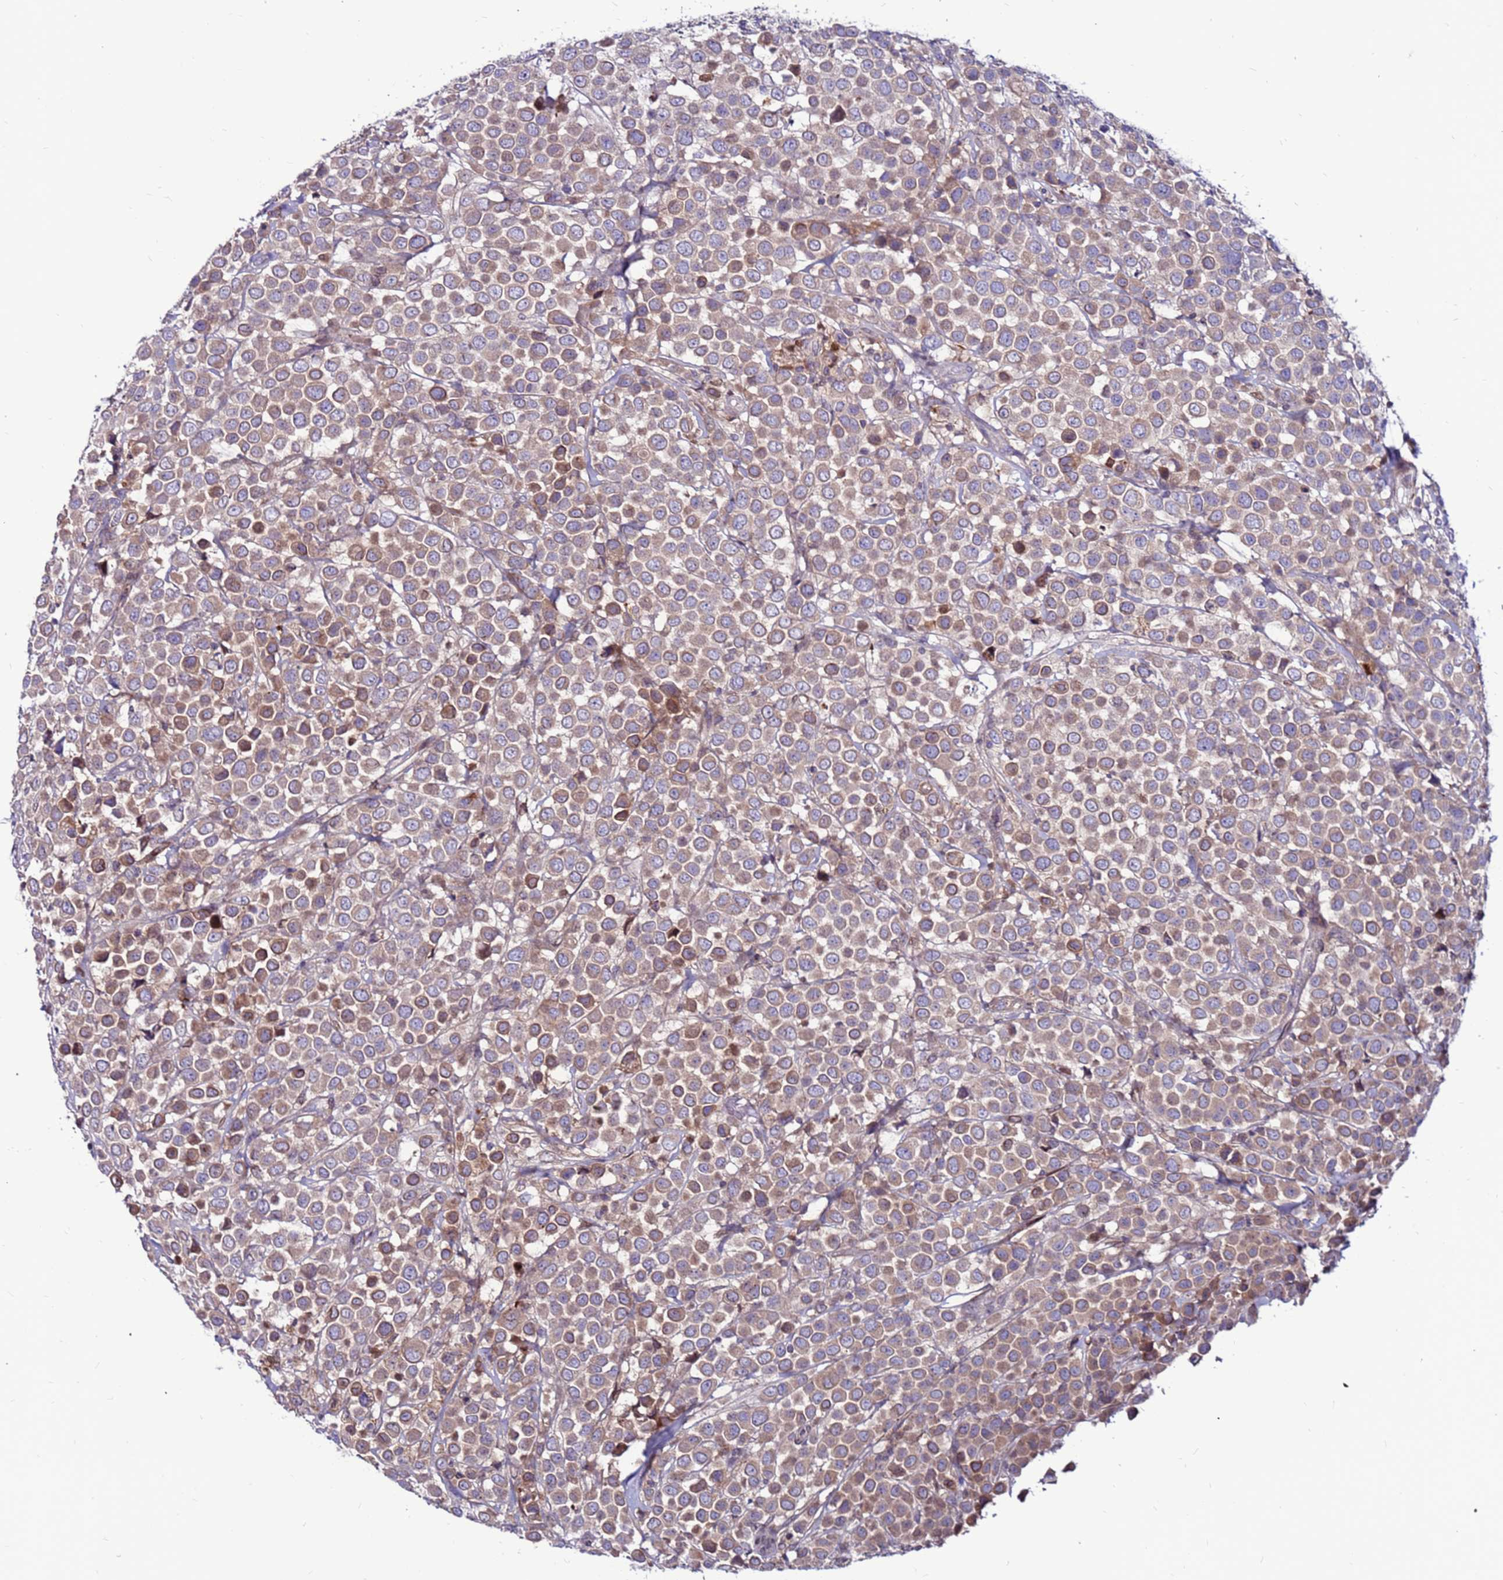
{"staining": {"intensity": "weak", "quantity": "25%-75%", "location": "cytoplasmic/membranous"}, "tissue": "breast cancer", "cell_type": "Tumor cells", "image_type": "cancer", "snomed": [{"axis": "morphology", "description": "Duct carcinoma"}, {"axis": "topography", "description": "Breast"}], "caption": "The histopathology image displays staining of breast cancer (infiltrating ductal carcinoma), revealing weak cytoplasmic/membranous protein staining (brown color) within tumor cells.", "gene": "CCDC71", "patient": {"sex": "female", "age": 61}}